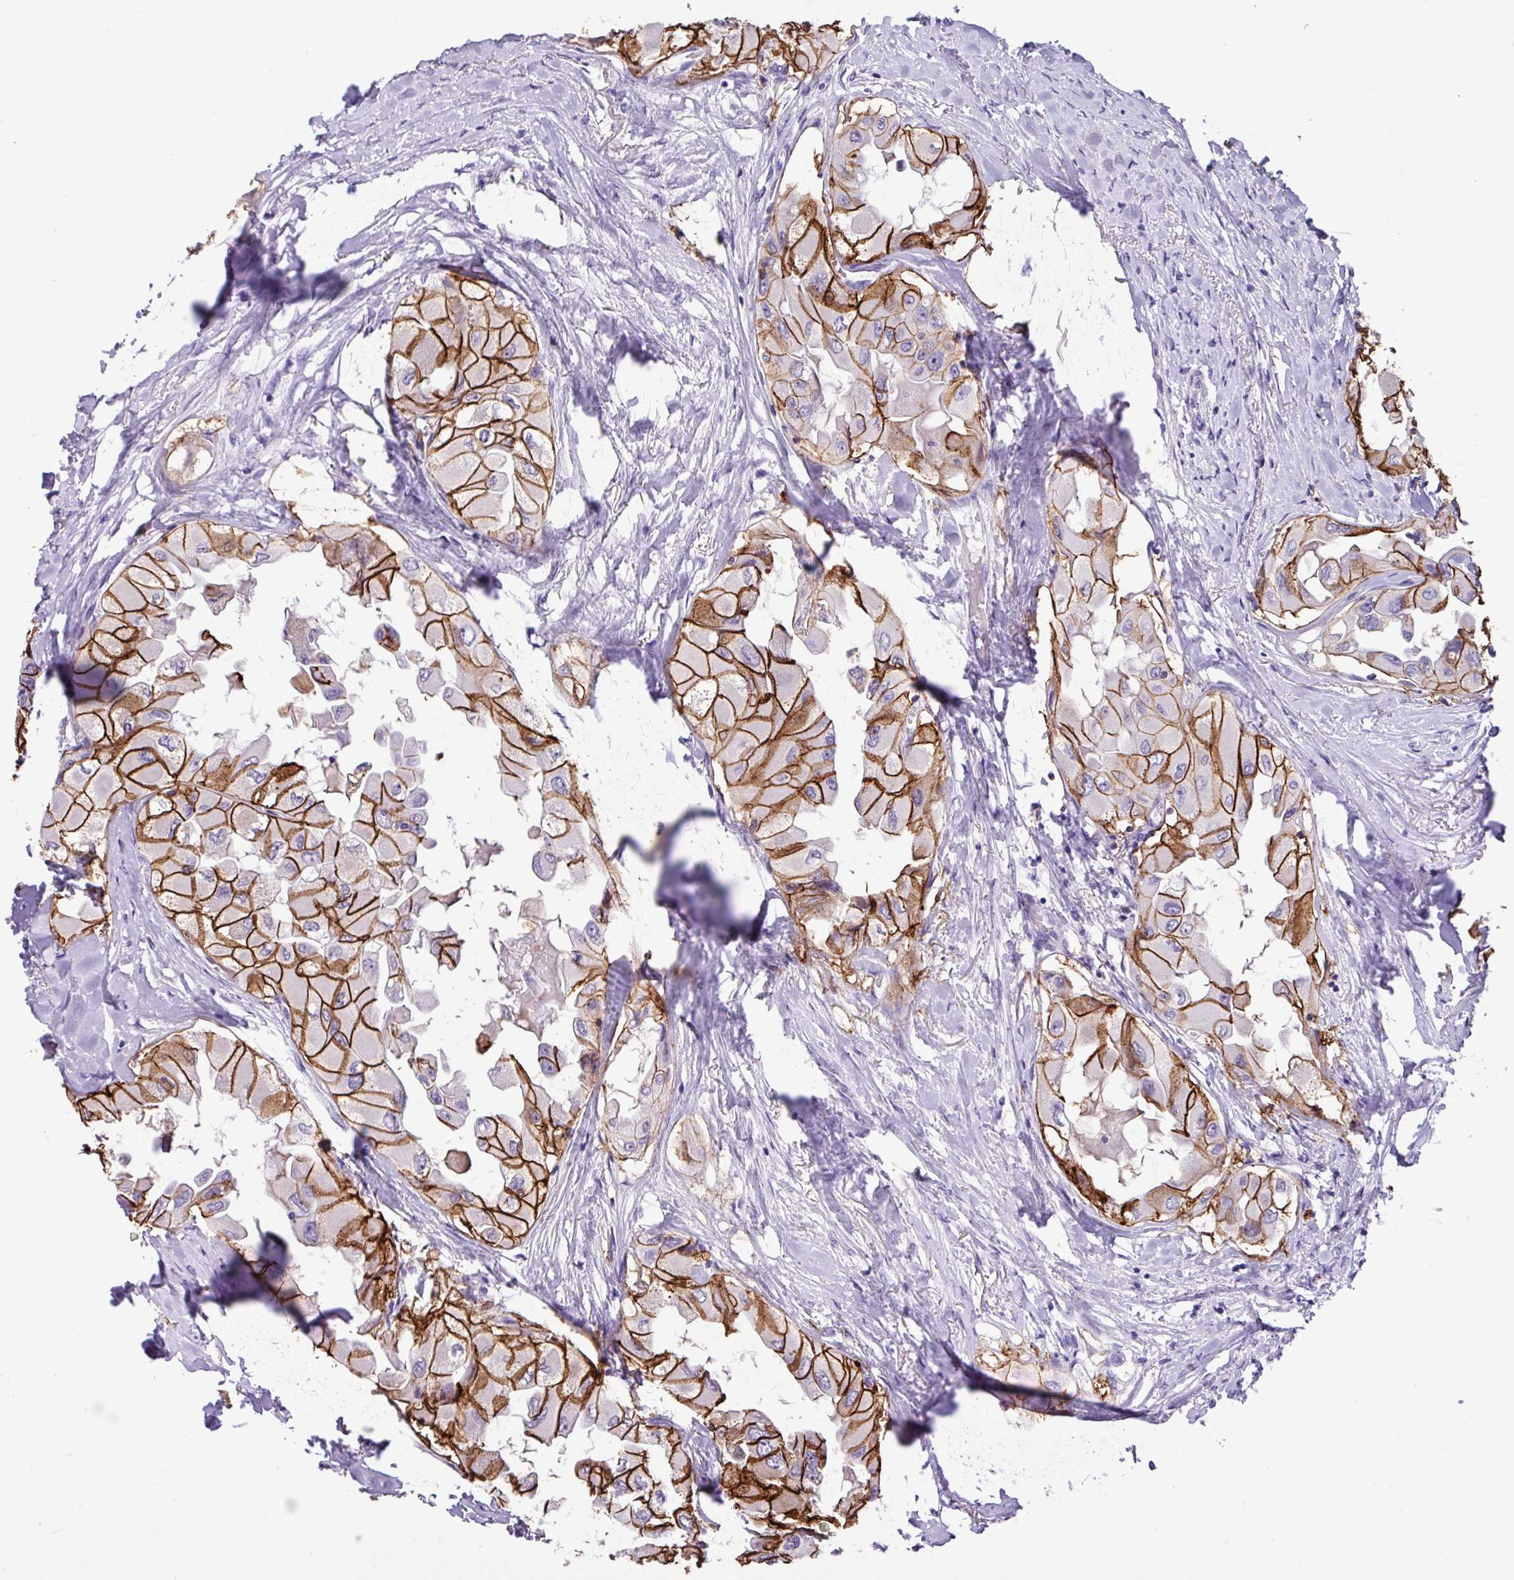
{"staining": {"intensity": "strong", "quantity": ">75%", "location": "cytoplasmic/membranous"}, "tissue": "thyroid cancer", "cell_type": "Tumor cells", "image_type": "cancer", "snomed": [{"axis": "morphology", "description": "Normal tissue, NOS"}, {"axis": "morphology", "description": "Papillary adenocarcinoma, NOS"}, {"axis": "topography", "description": "Thyroid gland"}], "caption": "Strong cytoplasmic/membranous protein expression is seen in about >75% of tumor cells in thyroid papillary adenocarcinoma.", "gene": "EPCAM", "patient": {"sex": "female", "age": 59}}